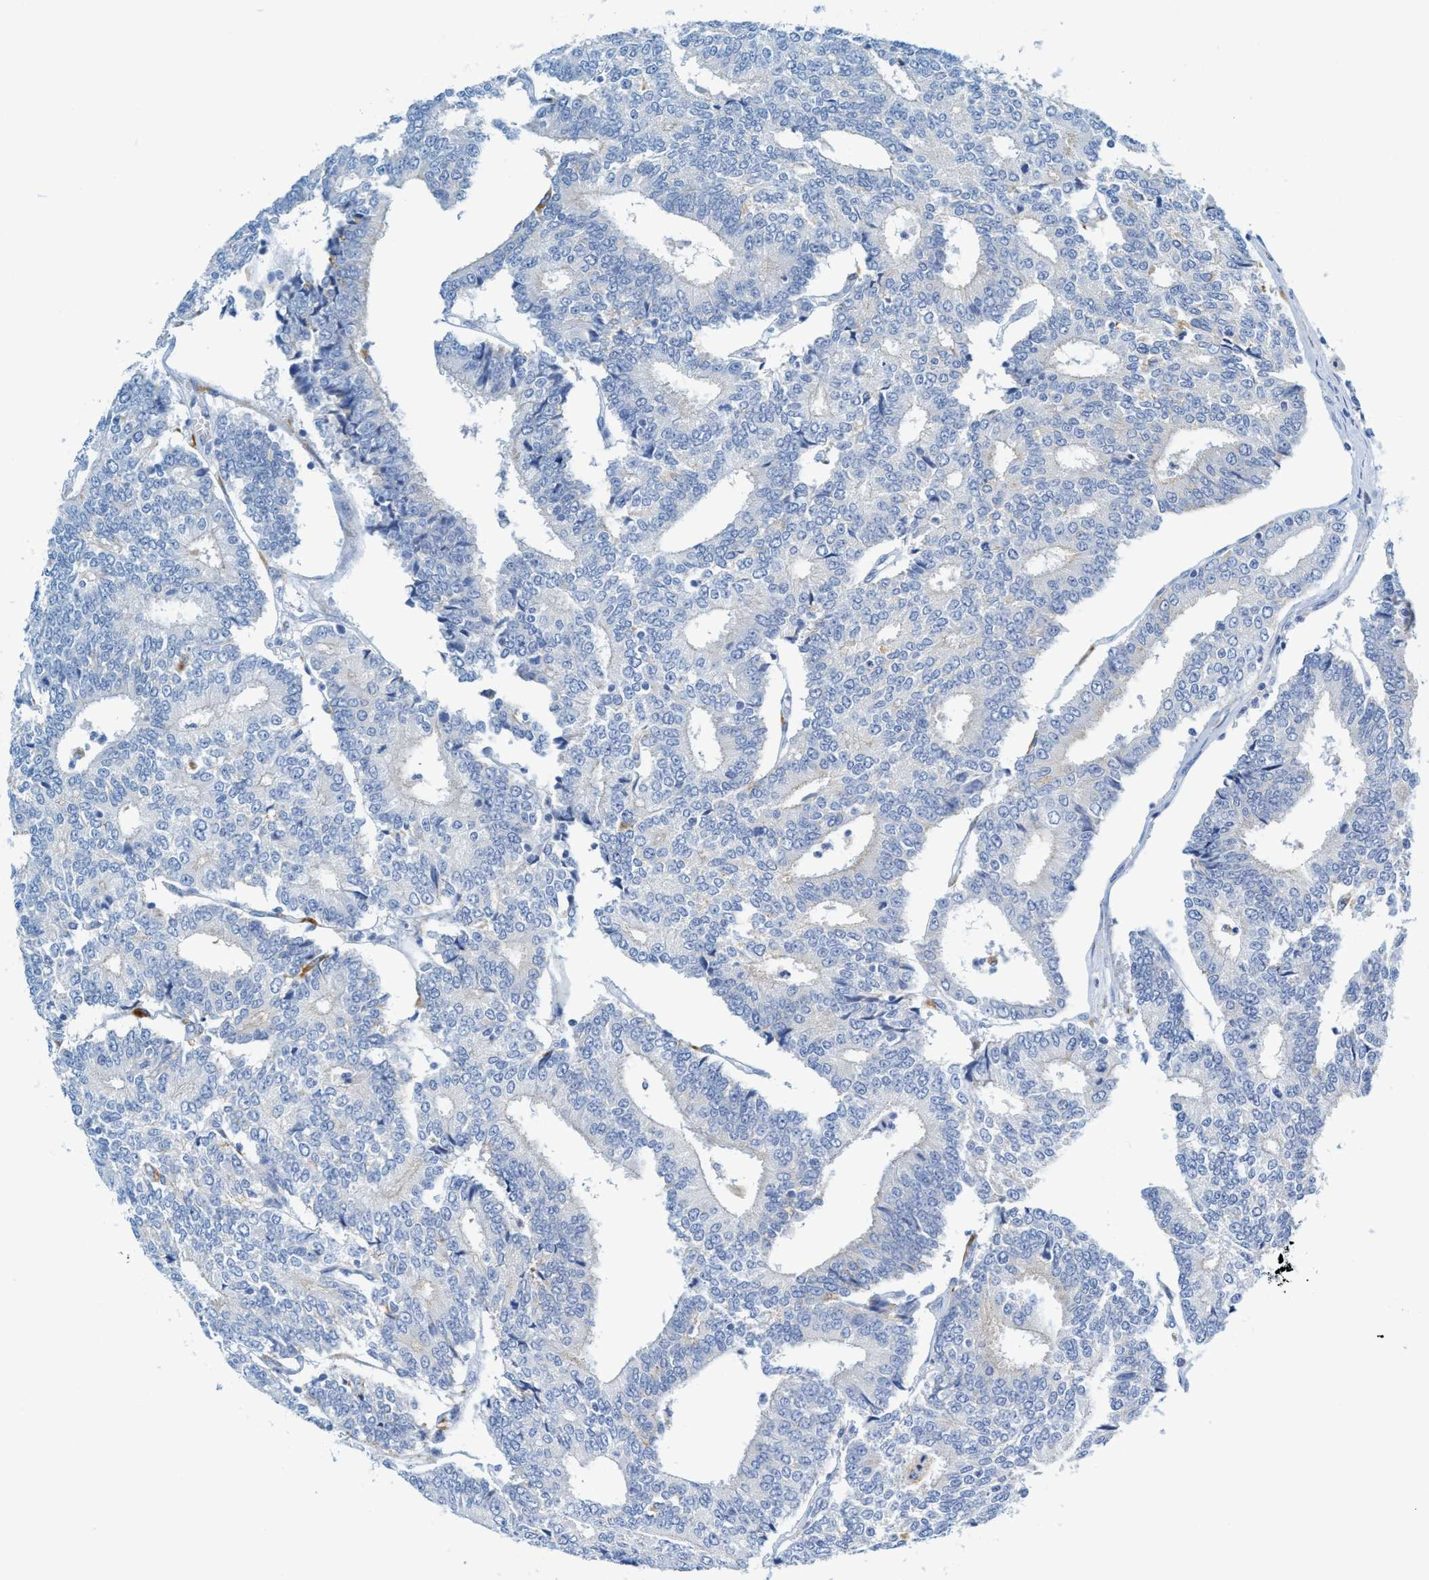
{"staining": {"intensity": "negative", "quantity": "none", "location": "none"}, "tissue": "prostate cancer", "cell_type": "Tumor cells", "image_type": "cancer", "snomed": [{"axis": "morphology", "description": "Normal tissue, NOS"}, {"axis": "morphology", "description": "Adenocarcinoma, High grade"}, {"axis": "topography", "description": "Prostate"}, {"axis": "topography", "description": "Seminal veicle"}], "caption": "Tumor cells are negative for protein expression in human prostate cancer. Nuclei are stained in blue.", "gene": "C21orf62", "patient": {"sex": "male", "age": 55}}